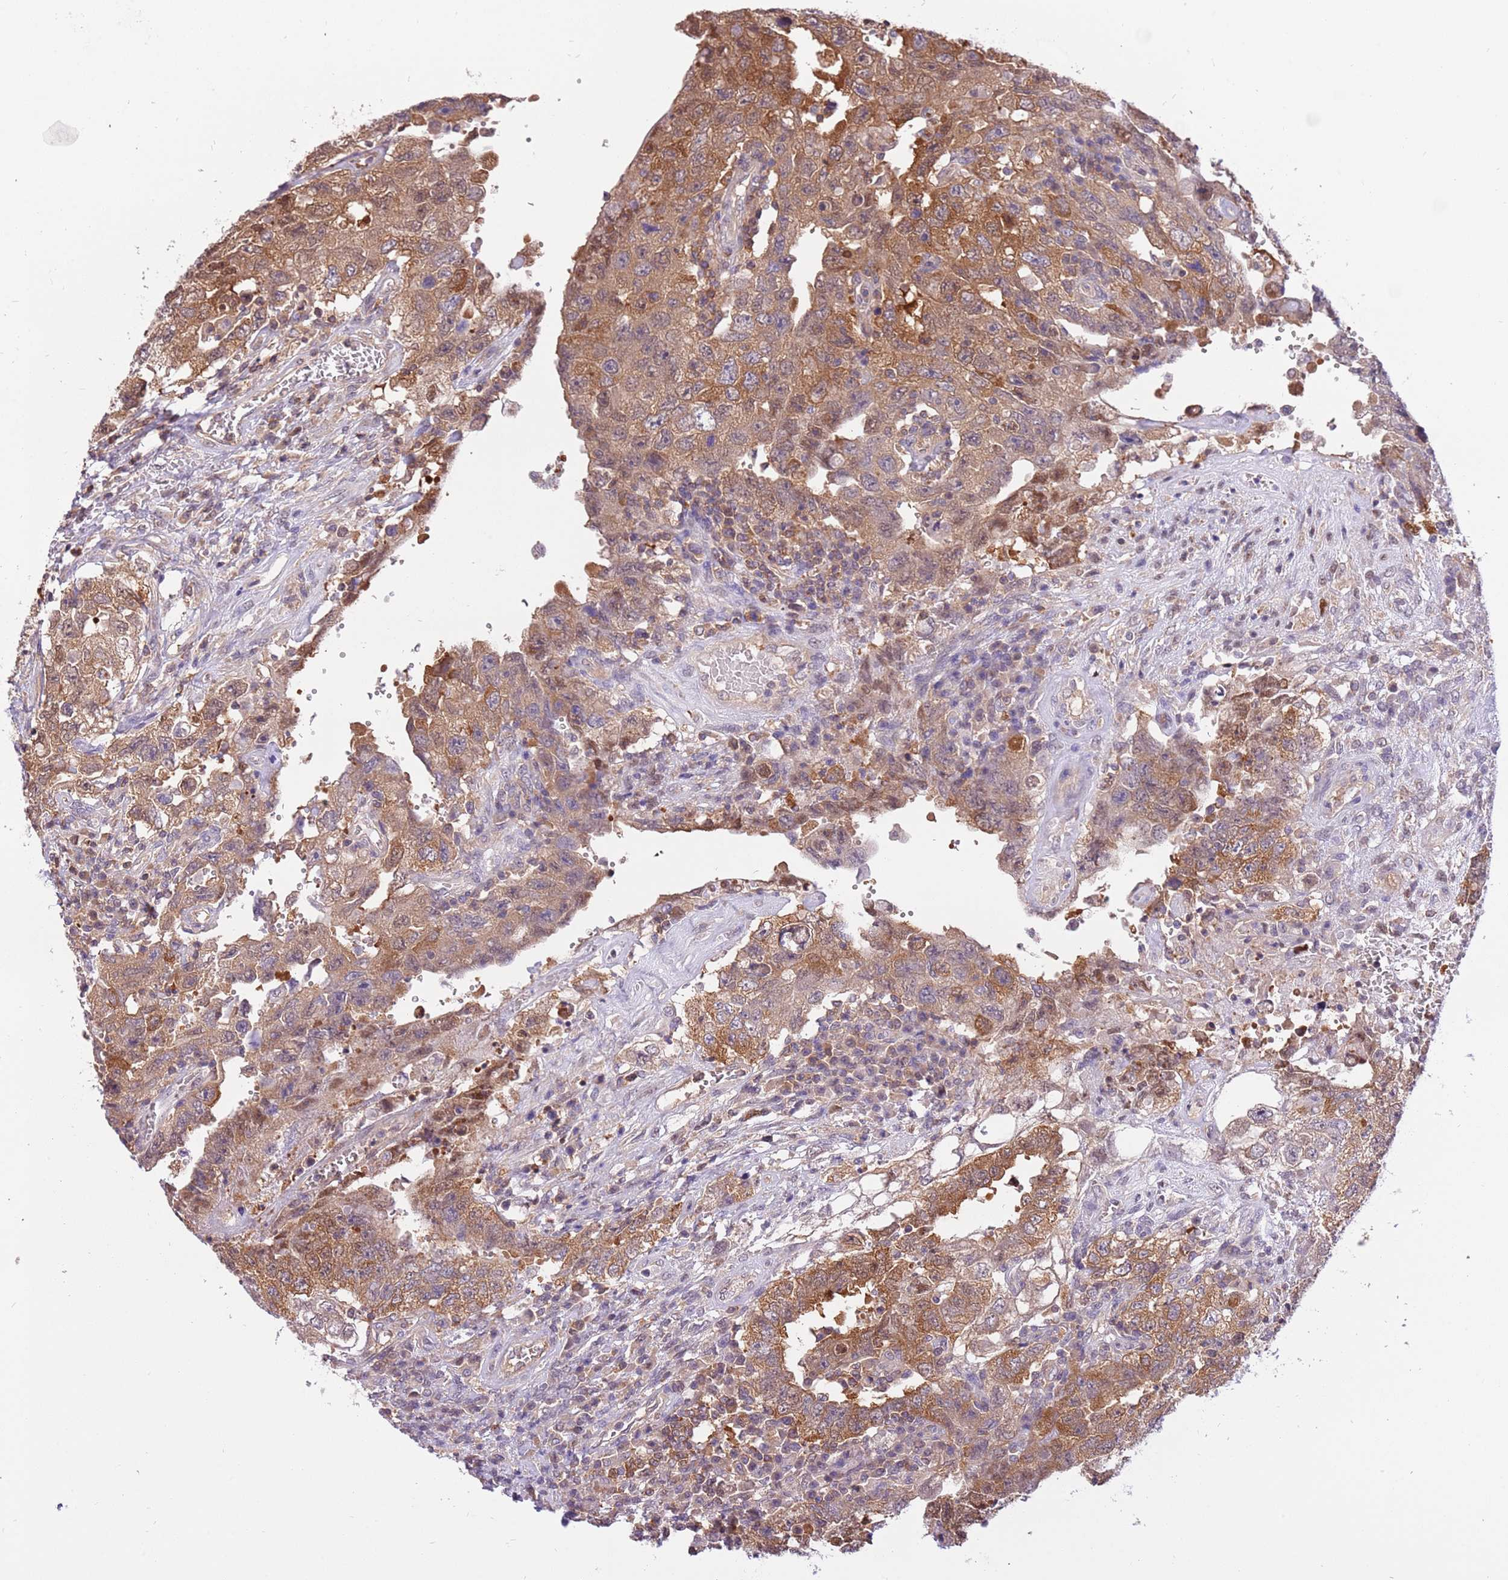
{"staining": {"intensity": "moderate", "quantity": ">75%", "location": "cytoplasmic/membranous"}, "tissue": "testis cancer", "cell_type": "Tumor cells", "image_type": "cancer", "snomed": [{"axis": "morphology", "description": "Carcinoma, Embryonal, NOS"}, {"axis": "topography", "description": "Testis"}], "caption": "Embryonal carcinoma (testis) stained with a brown dye displays moderate cytoplasmic/membranous positive expression in about >75% of tumor cells.", "gene": "STIP1", "patient": {"sex": "male", "age": 26}}